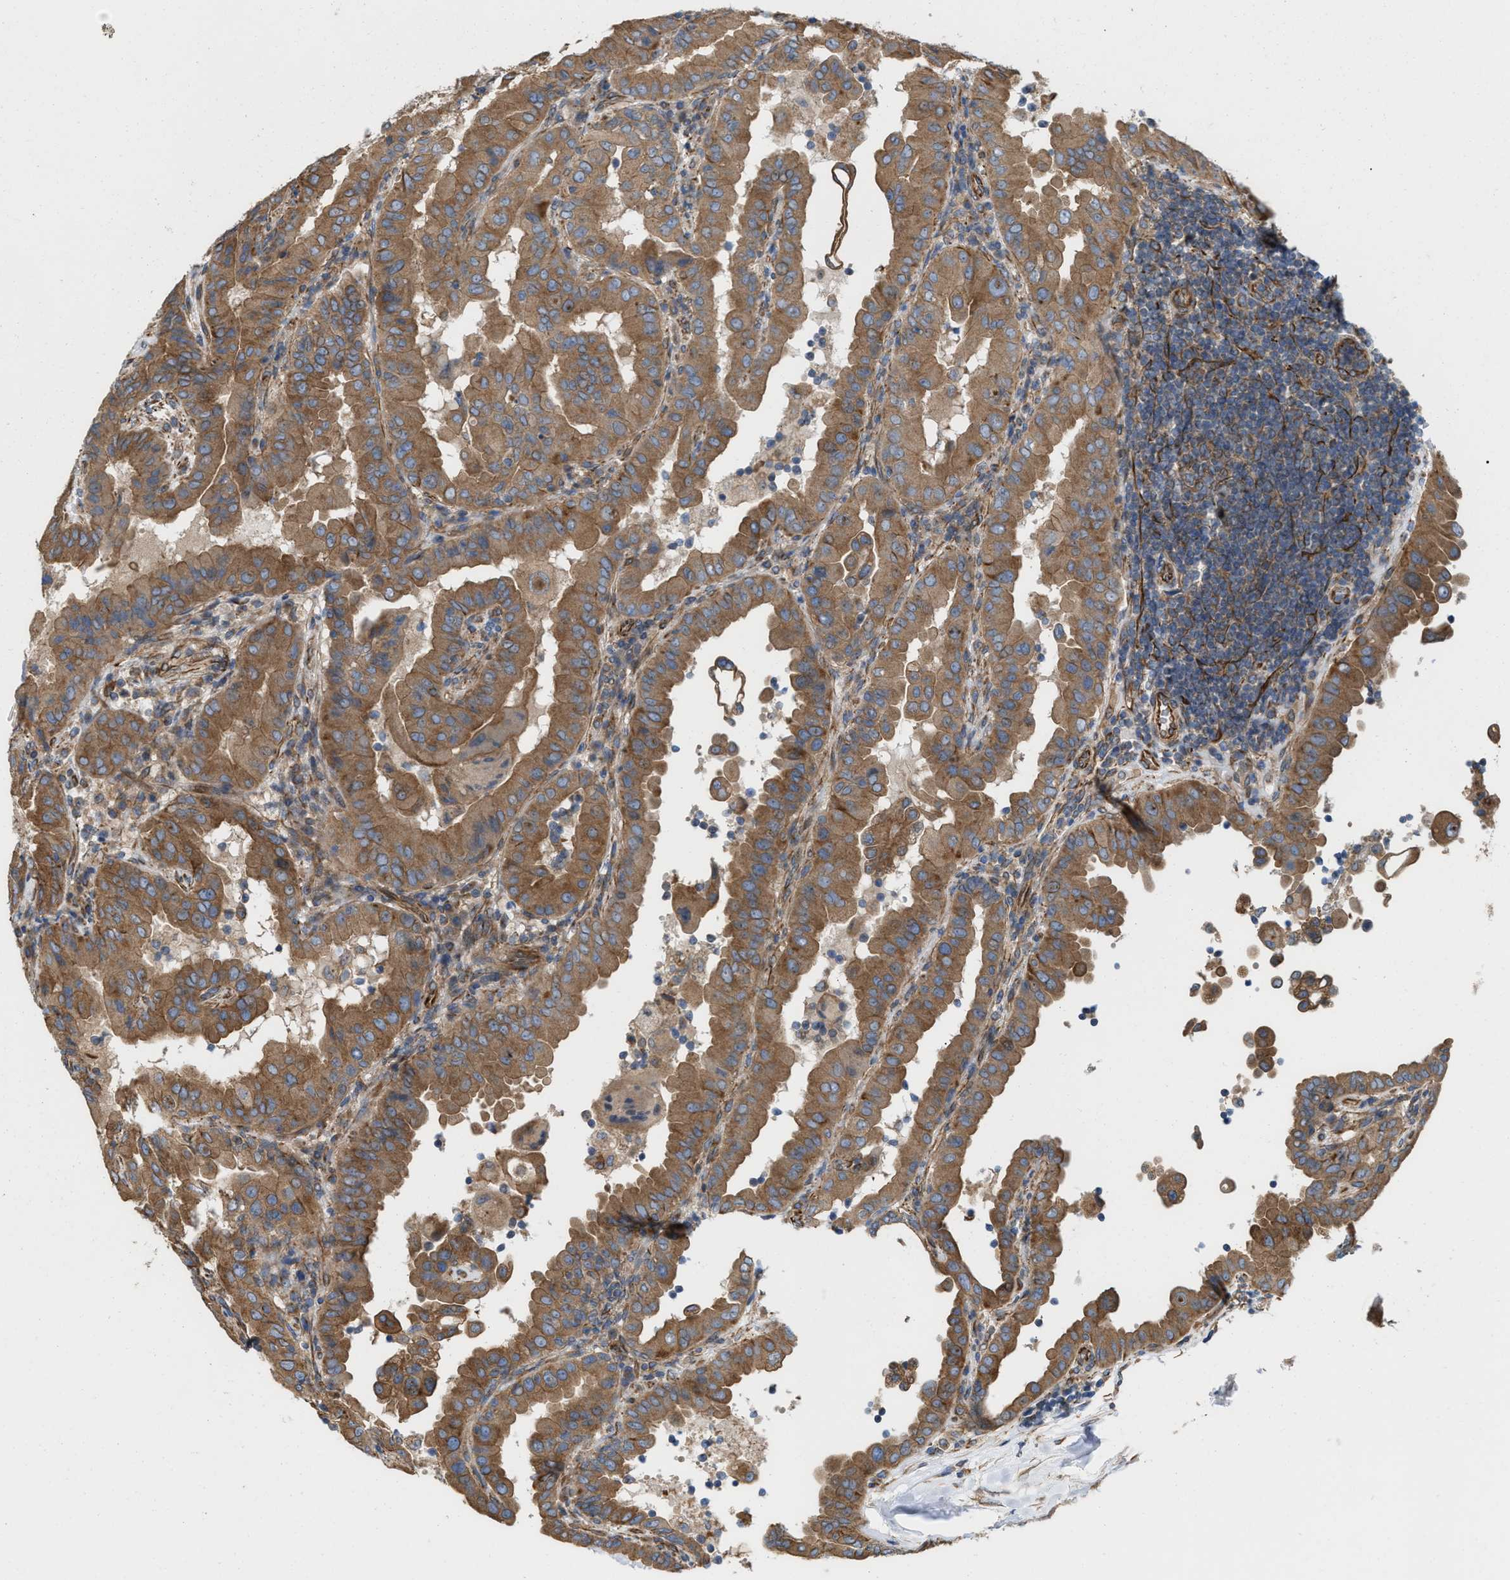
{"staining": {"intensity": "moderate", "quantity": ">75%", "location": "cytoplasmic/membranous"}, "tissue": "thyroid cancer", "cell_type": "Tumor cells", "image_type": "cancer", "snomed": [{"axis": "morphology", "description": "Papillary adenocarcinoma, NOS"}, {"axis": "topography", "description": "Thyroid gland"}], "caption": "Immunohistochemistry (DAB) staining of human thyroid cancer (papillary adenocarcinoma) shows moderate cytoplasmic/membranous protein staining in about >75% of tumor cells.", "gene": "EPS15L1", "patient": {"sex": "male", "age": 33}}